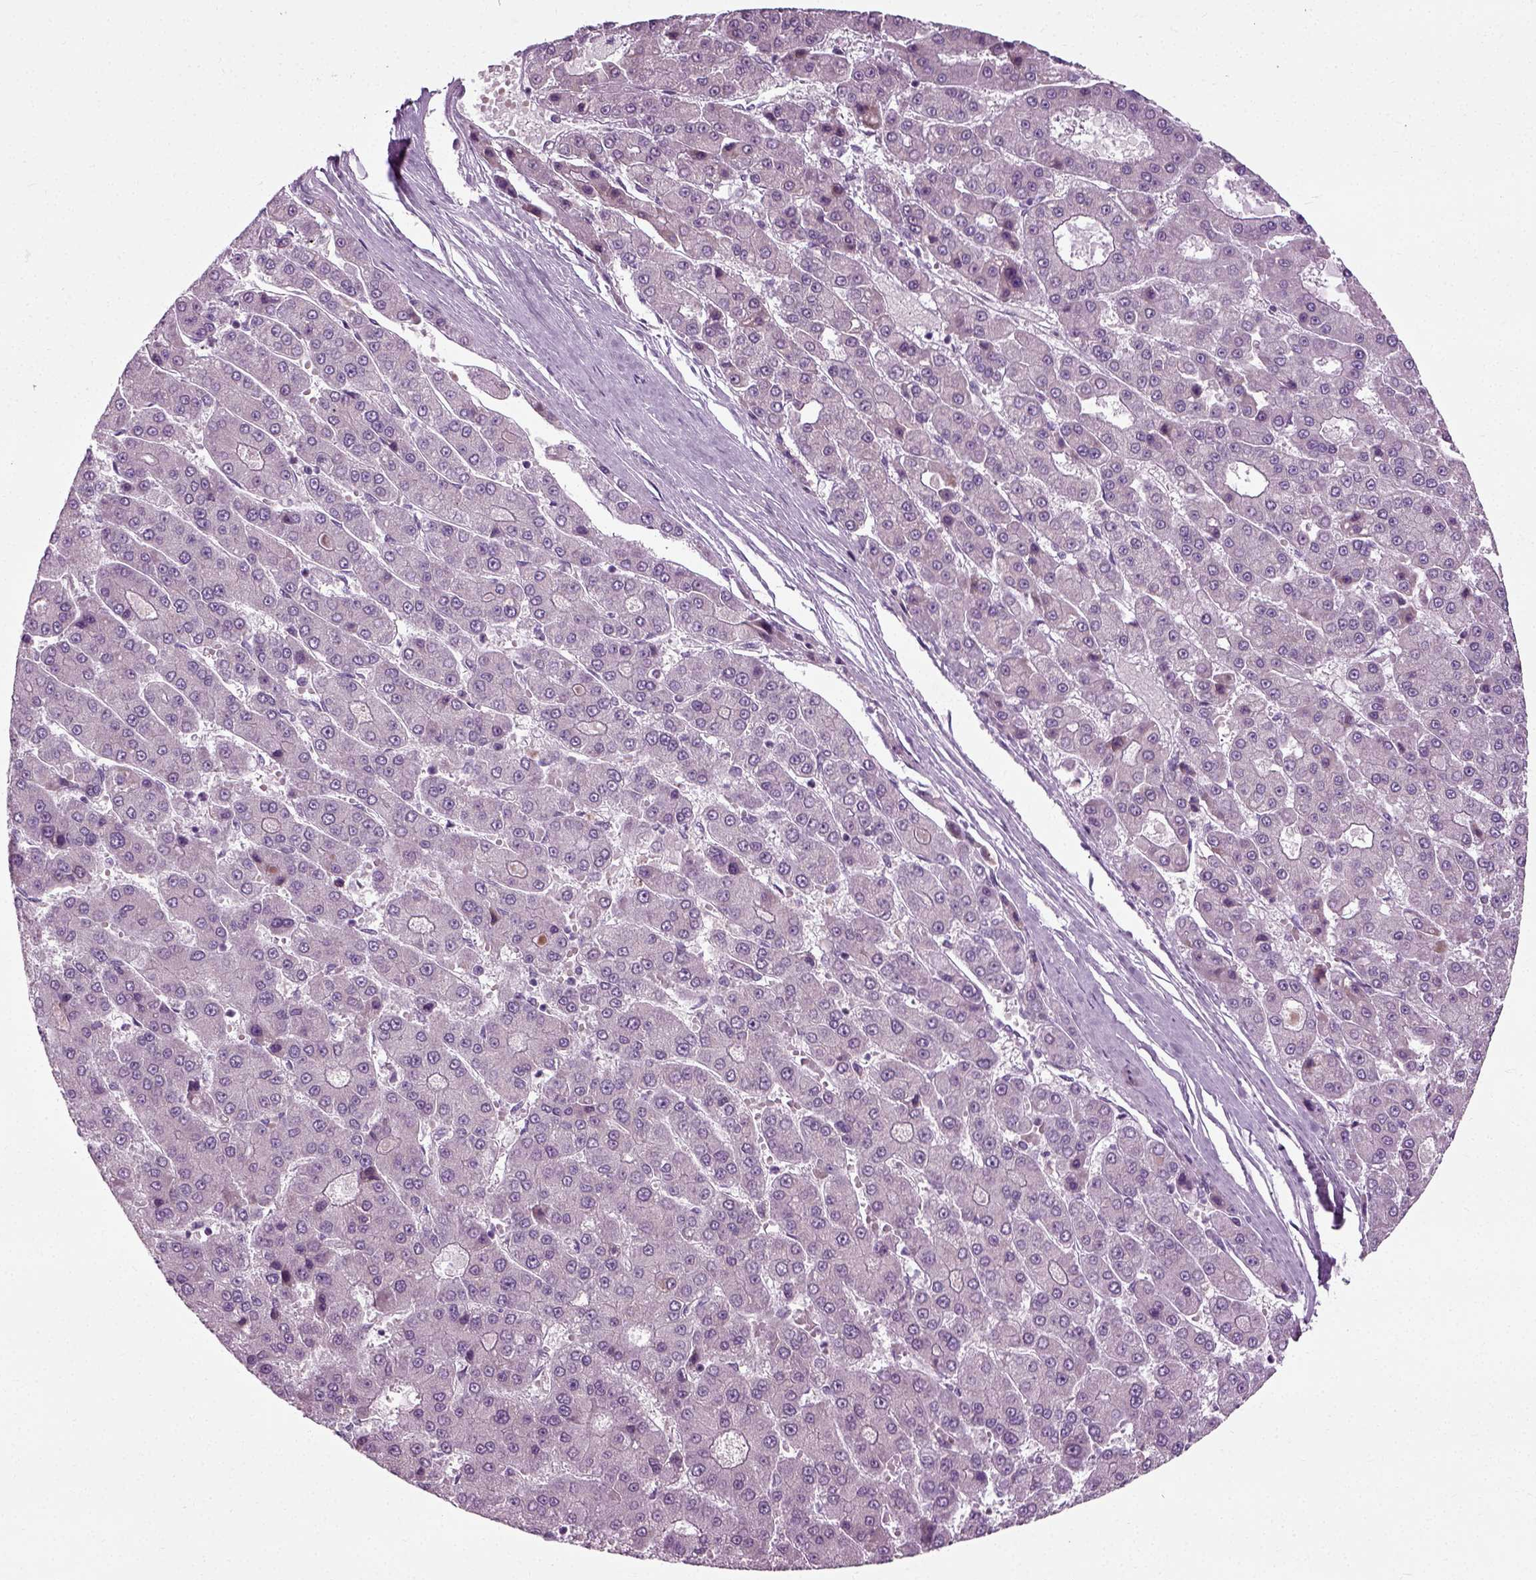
{"staining": {"intensity": "negative", "quantity": "none", "location": "none"}, "tissue": "liver cancer", "cell_type": "Tumor cells", "image_type": "cancer", "snomed": [{"axis": "morphology", "description": "Carcinoma, Hepatocellular, NOS"}, {"axis": "topography", "description": "Liver"}], "caption": "Liver hepatocellular carcinoma was stained to show a protein in brown. There is no significant expression in tumor cells.", "gene": "SCG5", "patient": {"sex": "male", "age": 70}}